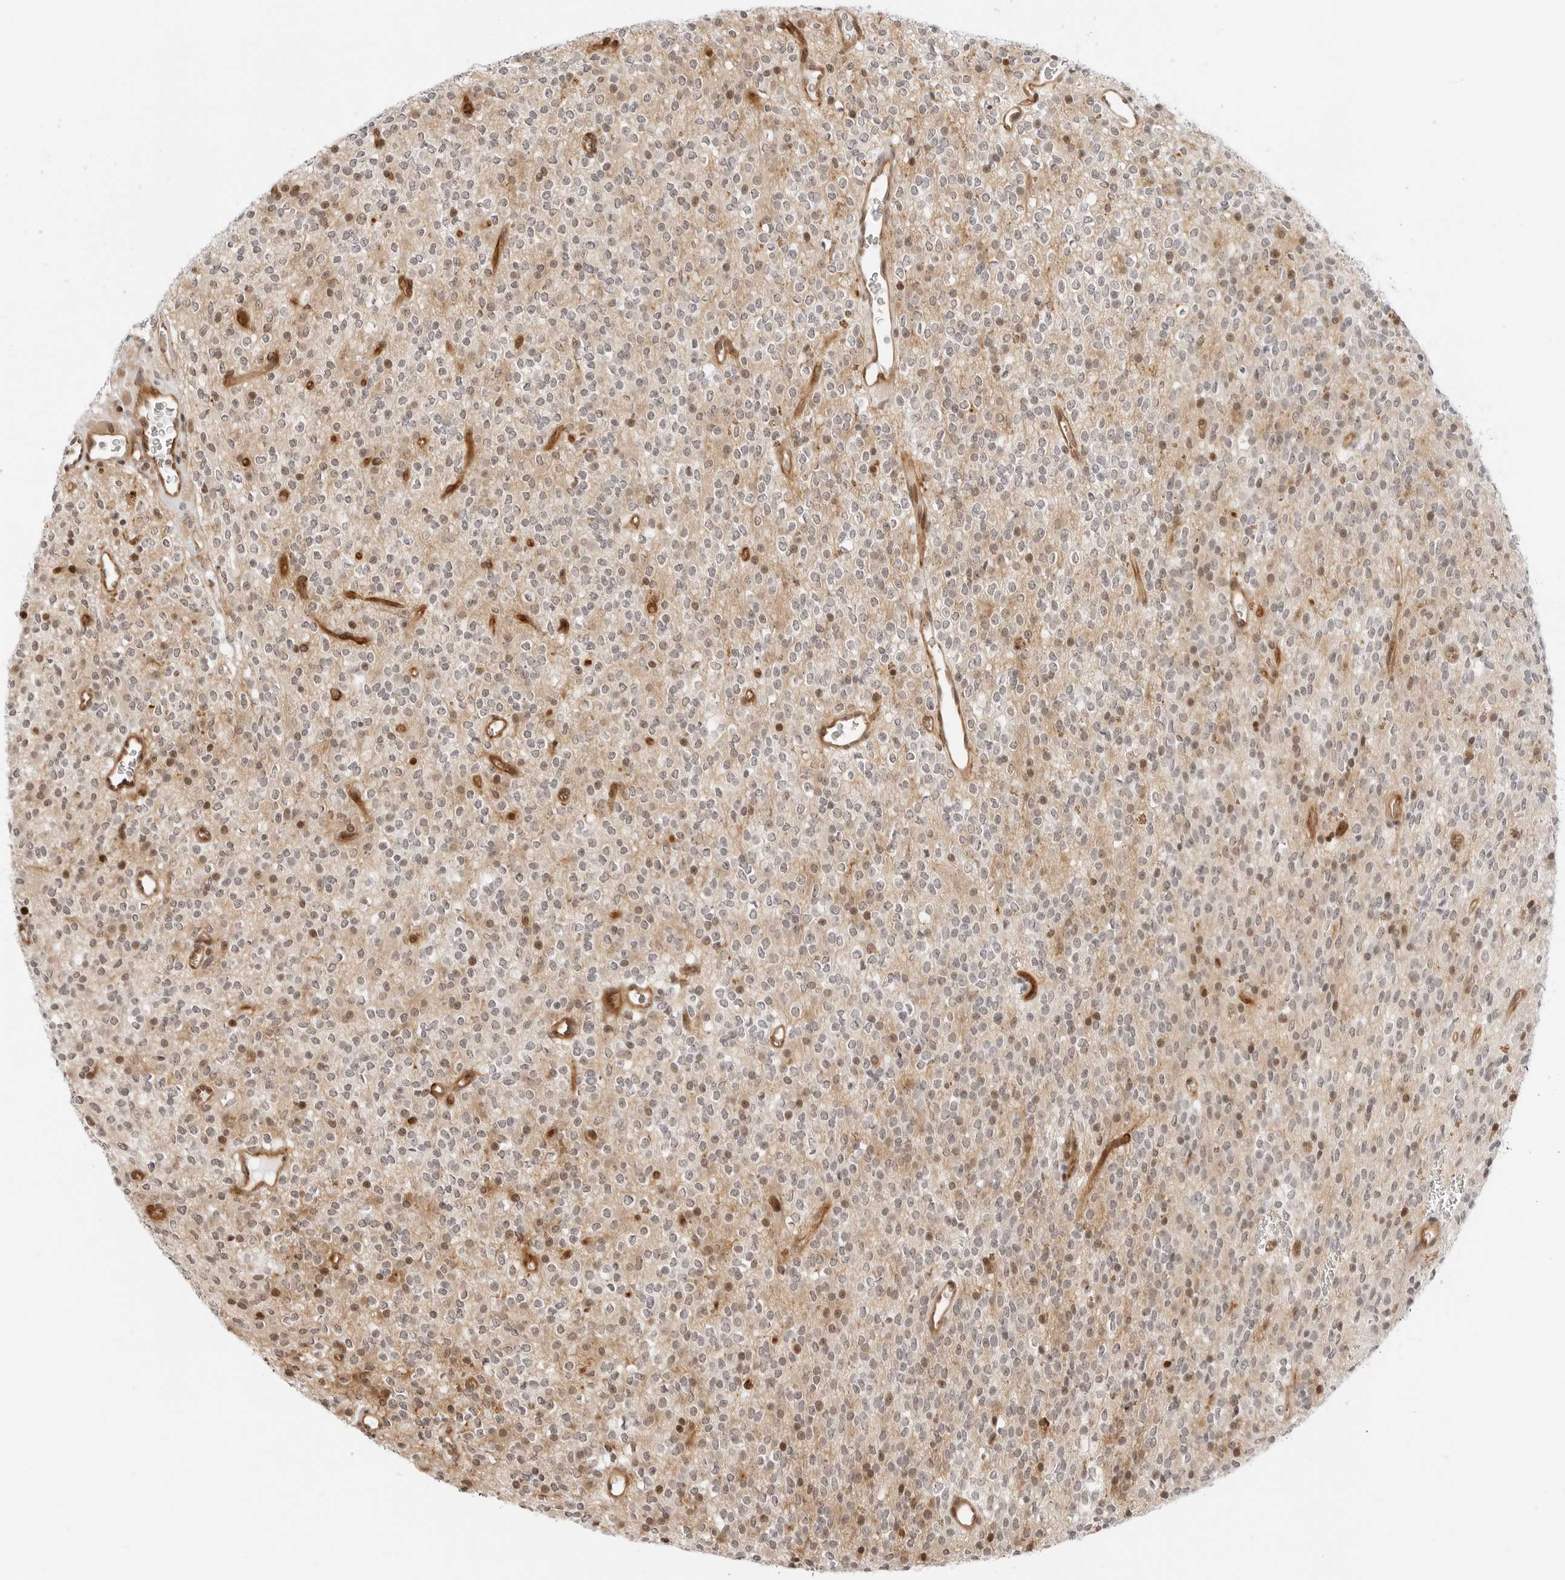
{"staining": {"intensity": "moderate", "quantity": "25%-75%", "location": "nuclear"}, "tissue": "glioma", "cell_type": "Tumor cells", "image_type": "cancer", "snomed": [{"axis": "morphology", "description": "Glioma, malignant, High grade"}, {"axis": "topography", "description": "Brain"}], "caption": "Immunohistochemical staining of malignant glioma (high-grade) shows medium levels of moderate nuclear protein staining in approximately 25%-75% of tumor cells.", "gene": "ZNF613", "patient": {"sex": "male", "age": 34}}